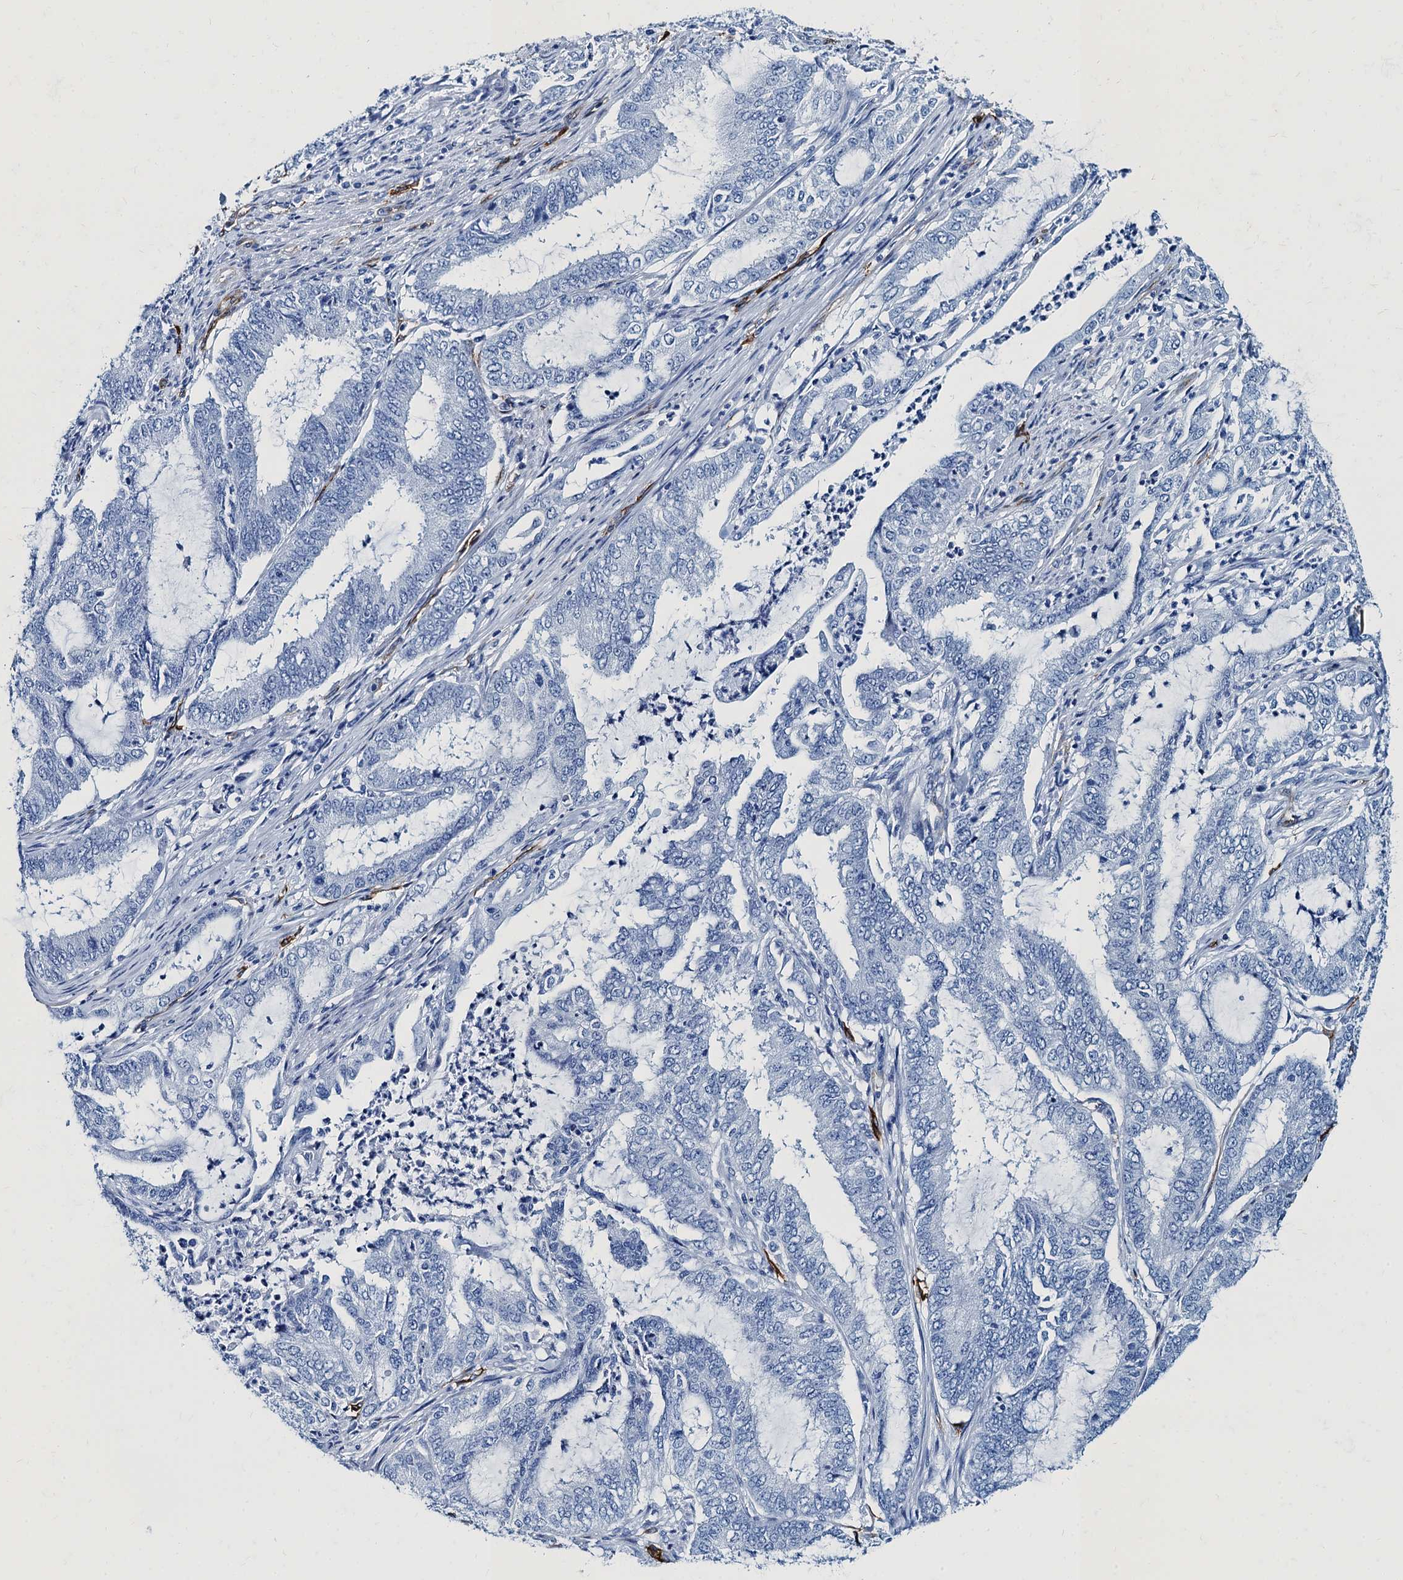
{"staining": {"intensity": "negative", "quantity": "none", "location": "none"}, "tissue": "endometrial cancer", "cell_type": "Tumor cells", "image_type": "cancer", "snomed": [{"axis": "morphology", "description": "Adenocarcinoma, NOS"}, {"axis": "topography", "description": "Endometrium"}], "caption": "Immunohistochemistry (IHC) micrograph of endometrial cancer stained for a protein (brown), which exhibits no staining in tumor cells.", "gene": "CAVIN2", "patient": {"sex": "female", "age": 51}}